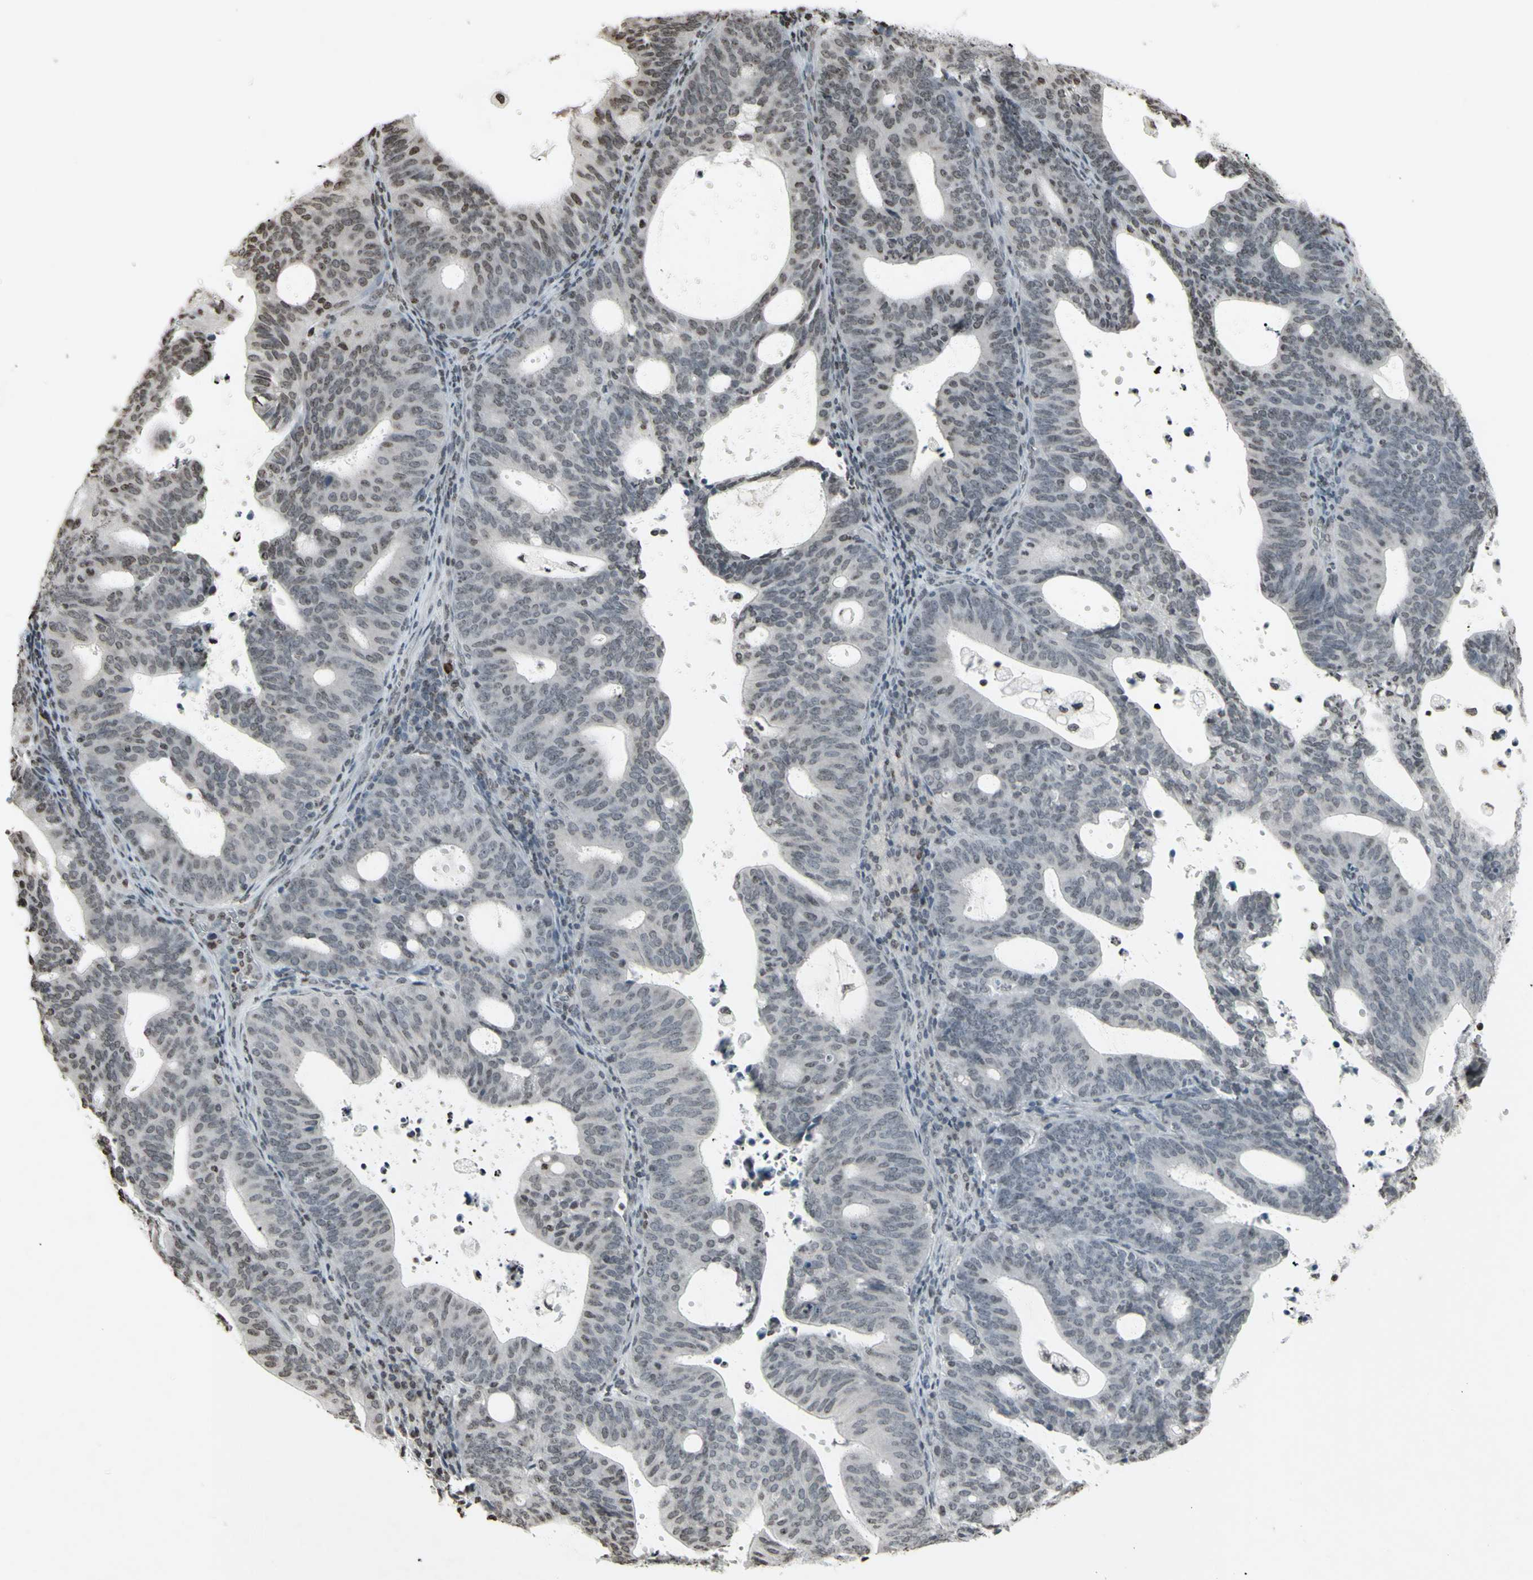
{"staining": {"intensity": "negative", "quantity": "none", "location": "none"}, "tissue": "endometrial cancer", "cell_type": "Tumor cells", "image_type": "cancer", "snomed": [{"axis": "morphology", "description": "Adenocarcinoma, NOS"}, {"axis": "topography", "description": "Uterus"}], "caption": "Micrograph shows no protein expression in tumor cells of endometrial cancer tissue.", "gene": "CD79B", "patient": {"sex": "female", "age": 83}}